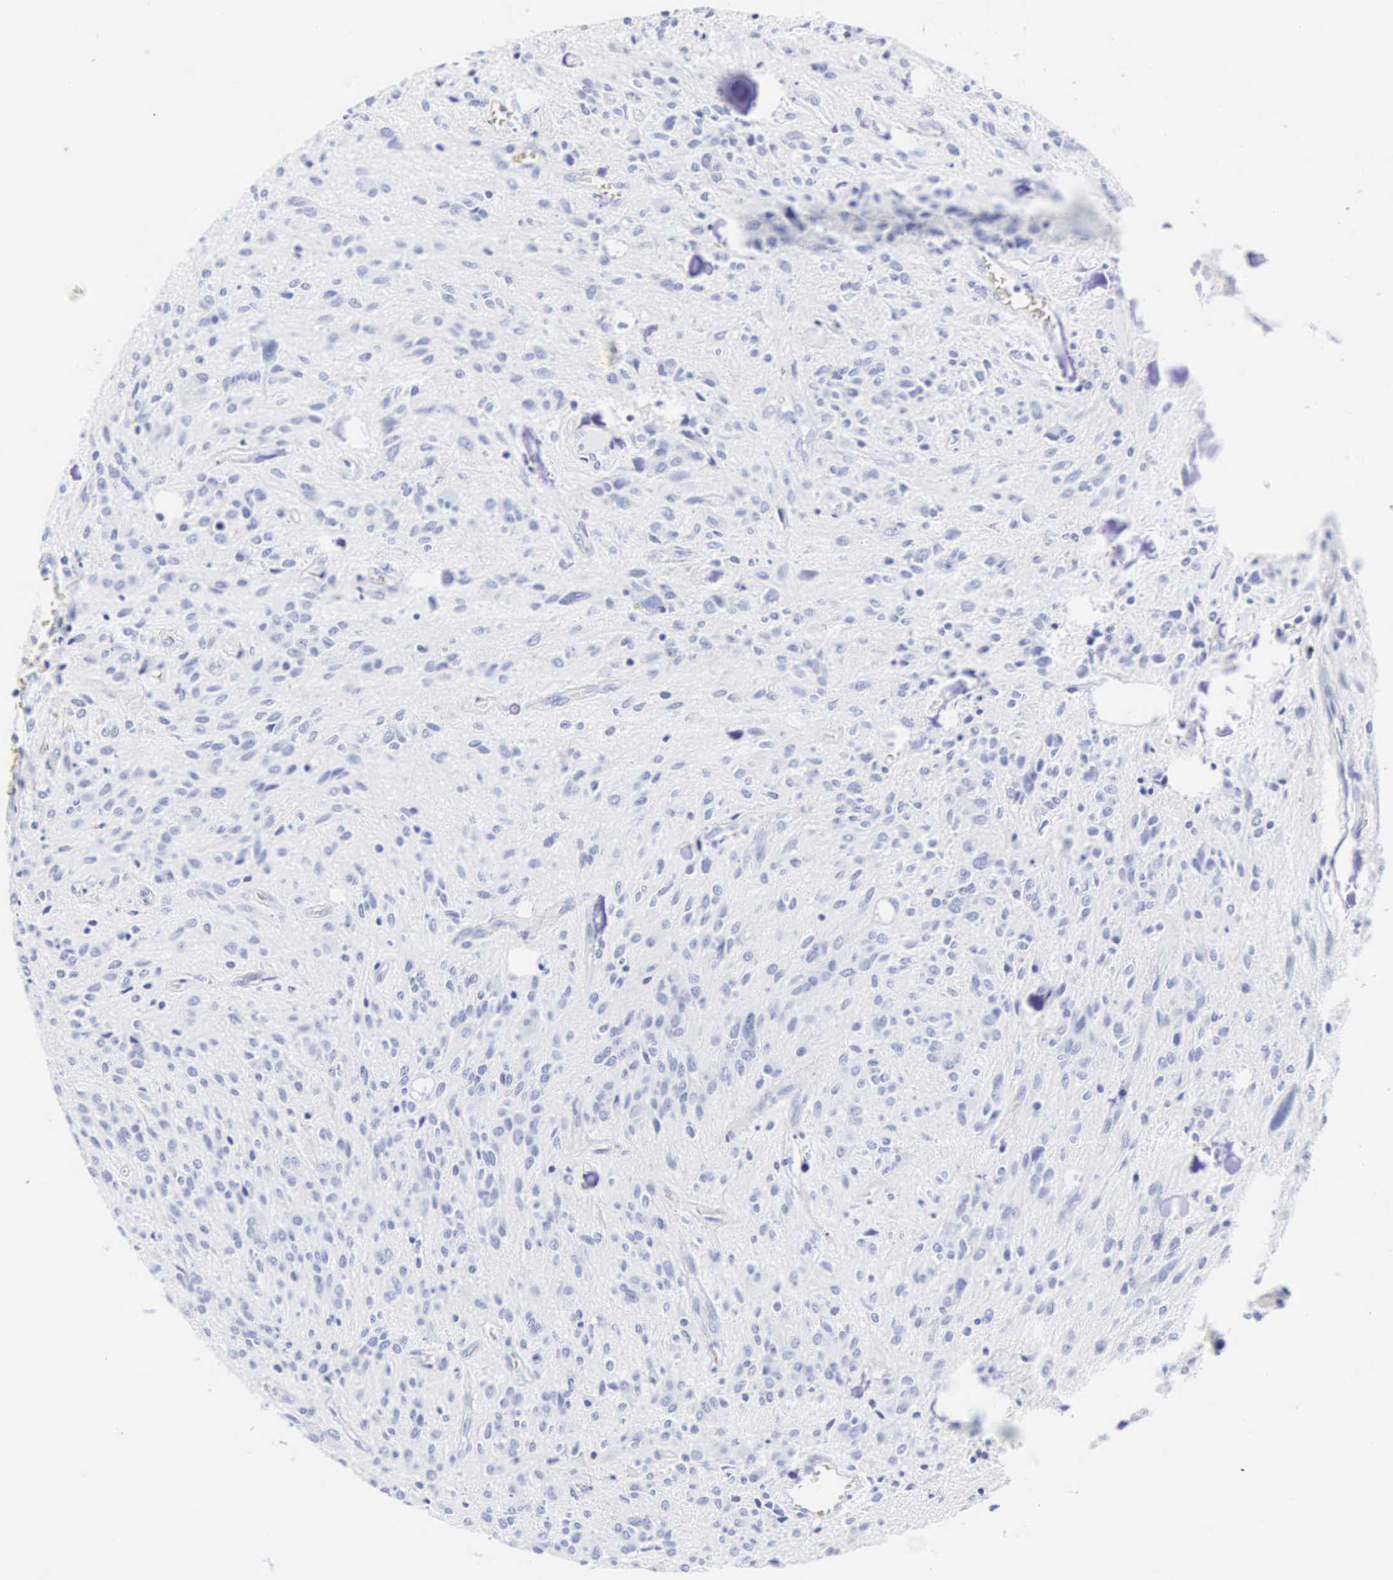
{"staining": {"intensity": "negative", "quantity": "none", "location": "none"}, "tissue": "glioma", "cell_type": "Tumor cells", "image_type": "cancer", "snomed": [{"axis": "morphology", "description": "Glioma, malignant, Low grade"}, {"axis": "topography", "description": "Brain"}], "caption": "IHC micrograph of malignant low-grade glioma stained for a protein (brown), which demonstrates no positivity in tumor cells. Brightfield microscopy of IHC stained with DAB (brown) and hematoxylin (blue), captured at high magnification.", "gene": "INS", "patient": {"sex": "female", "age": 15}}